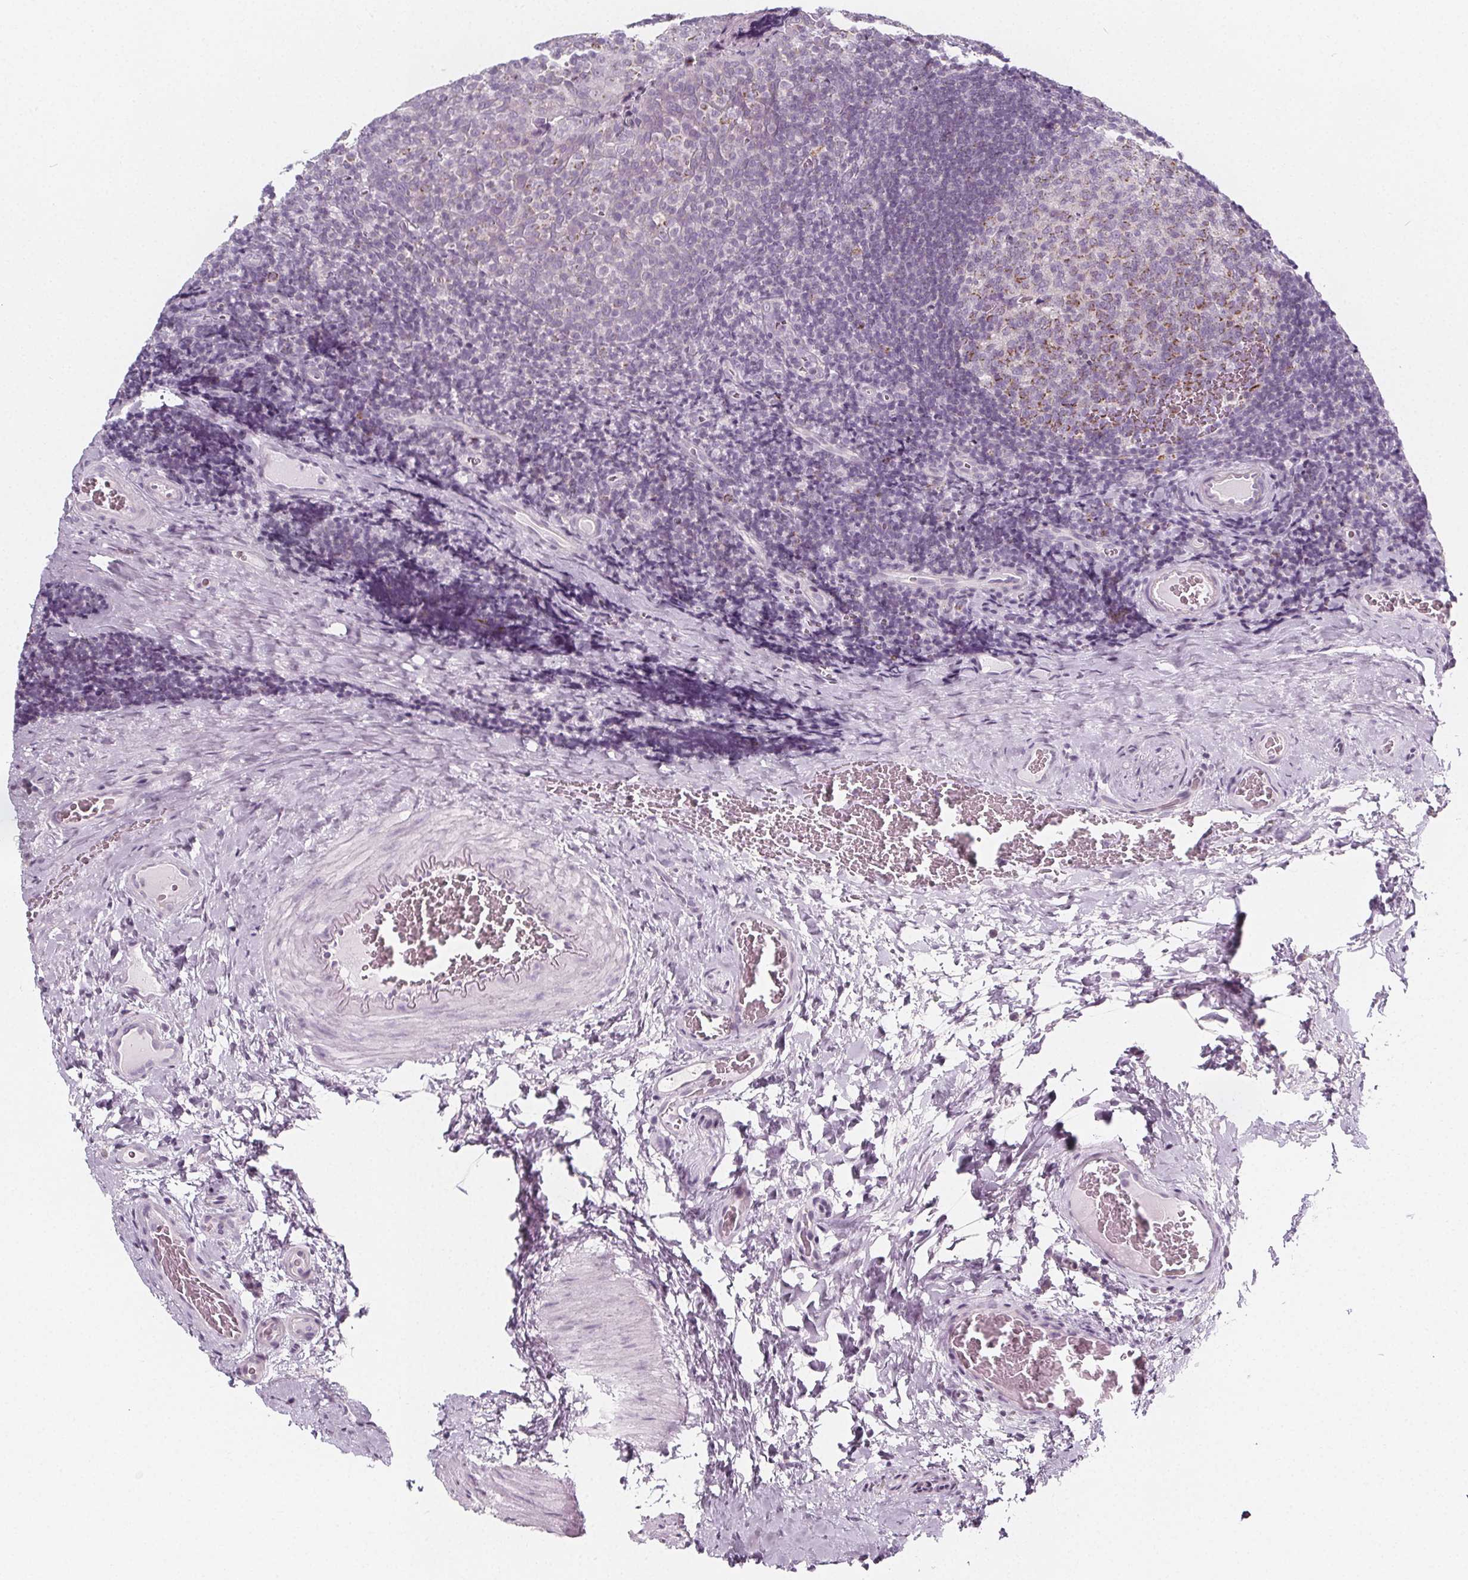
{"staining": {"intensity": "moderate", "quantity": "25%-75%", "location": "cytoplasmic/membranous"}, "tissue": "tonsil", "cell_type": "Germinal center cells", "image_type": "normal", "snomed": [{"axis": "morphology", "description": "Normal tissue, NOS"}, {"axis": "morphology", "description": "Inflammation, NOS"}, {"axis": "topography", "description": "Tonsil"}], "caption": "Immunohistochemistry (IHC) image of unremarkable tonsil stained for a protein (brown), which reveals medium levels of moderate cytoplasmic/membranous expression in approximately 25%-75% of germinal center cells.", "gene": "IL17C", "patient": {"sex": "female", "age": 31}}